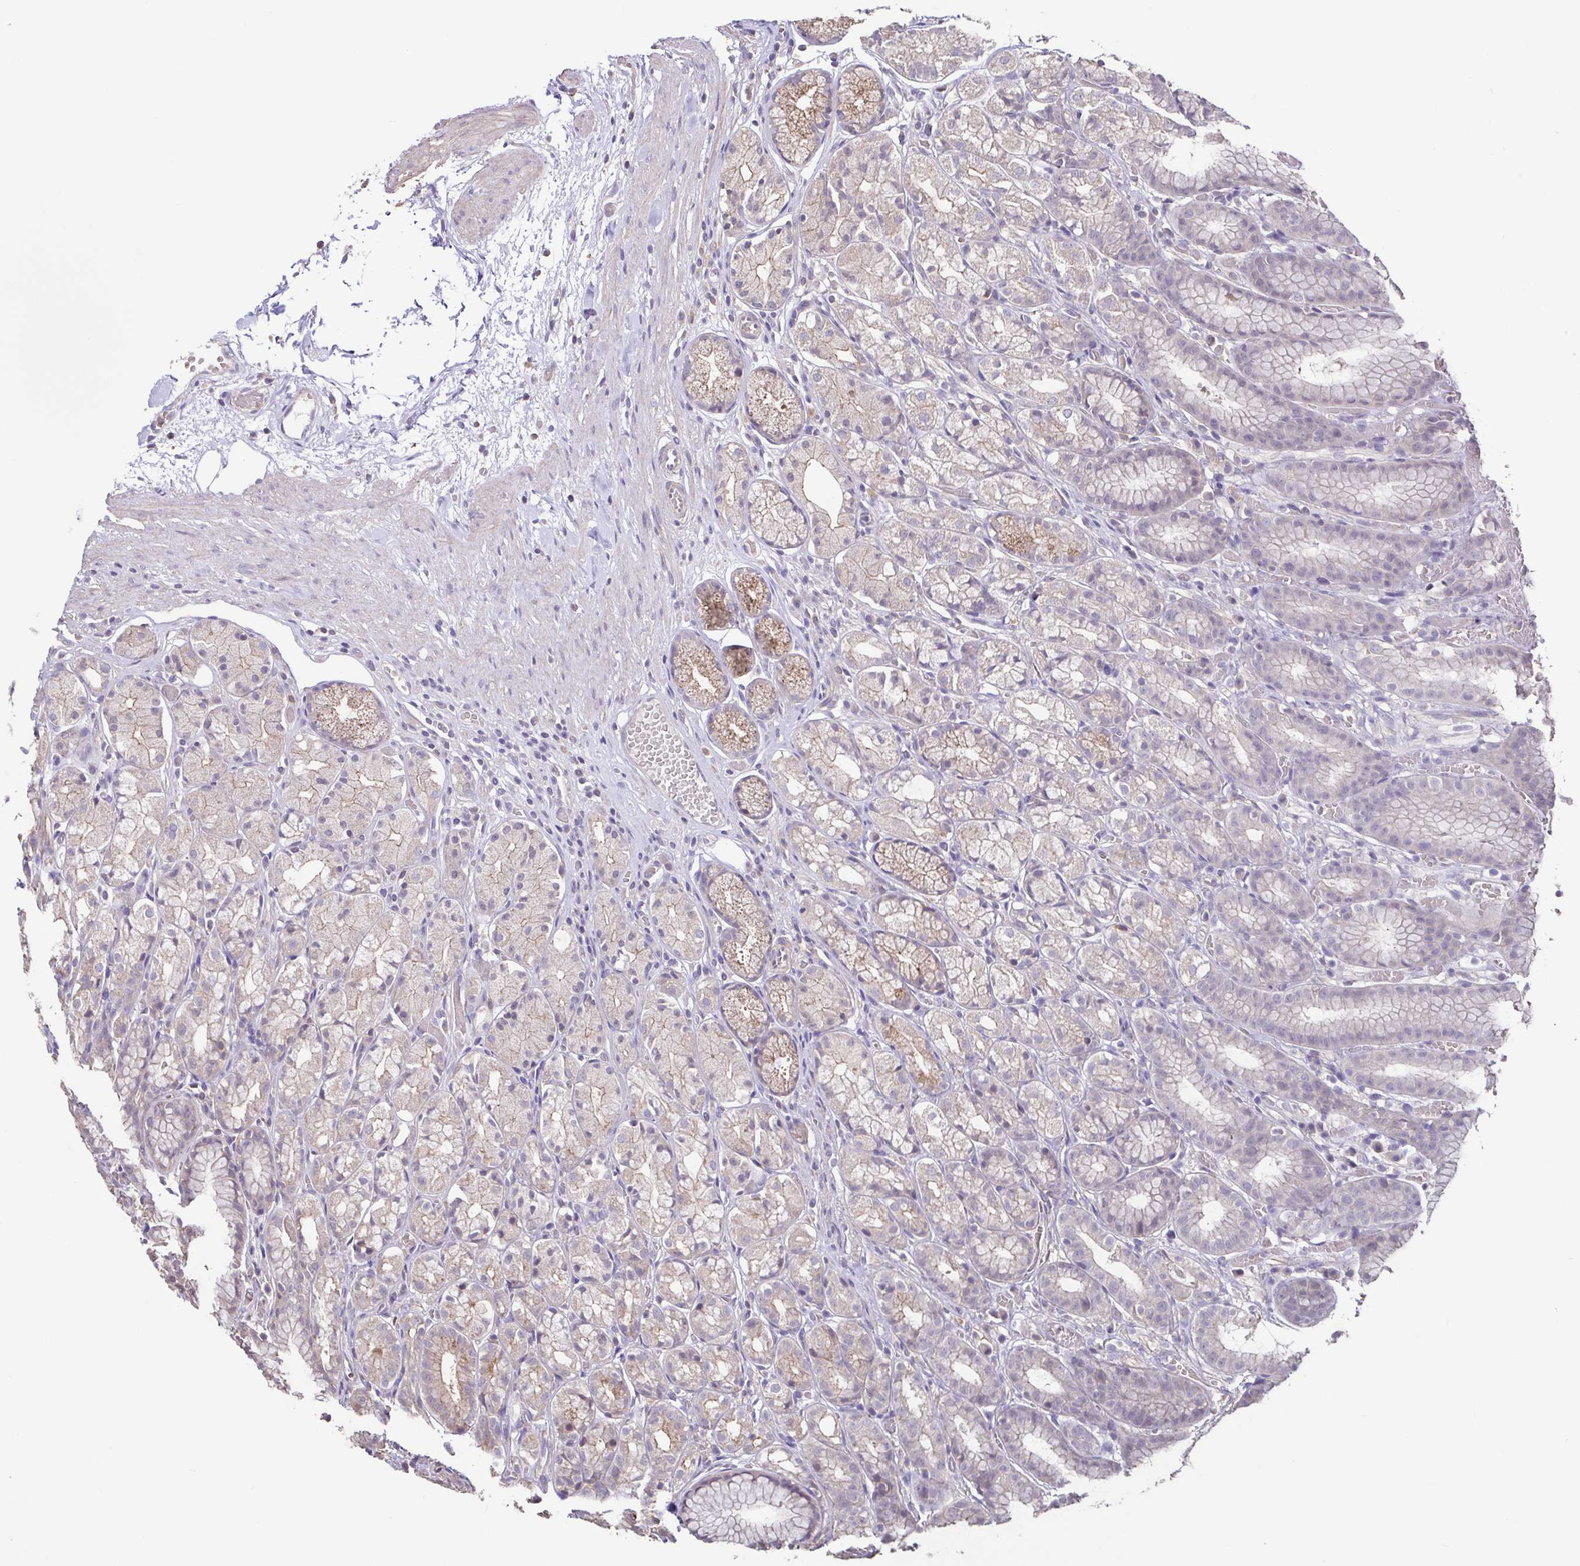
{"staining": {"intensity": "weak", "quantity": "<25%", "location": "cytoplasmic/membranous"}, "tissue": "stomach", "cell_type": "Glandular cells", "image_type": "normal", "snomed": [{"axis": "morphology", "description": "Normal tissue, NOS"}, {"axis": "topography", "description": "Stomach"}], "caption": "The histopathology image reveals no staining of glandular cells in unremarkable stomach.", "gene": "ACTRT2", "patient": {"sex": "male", "age": 70}}